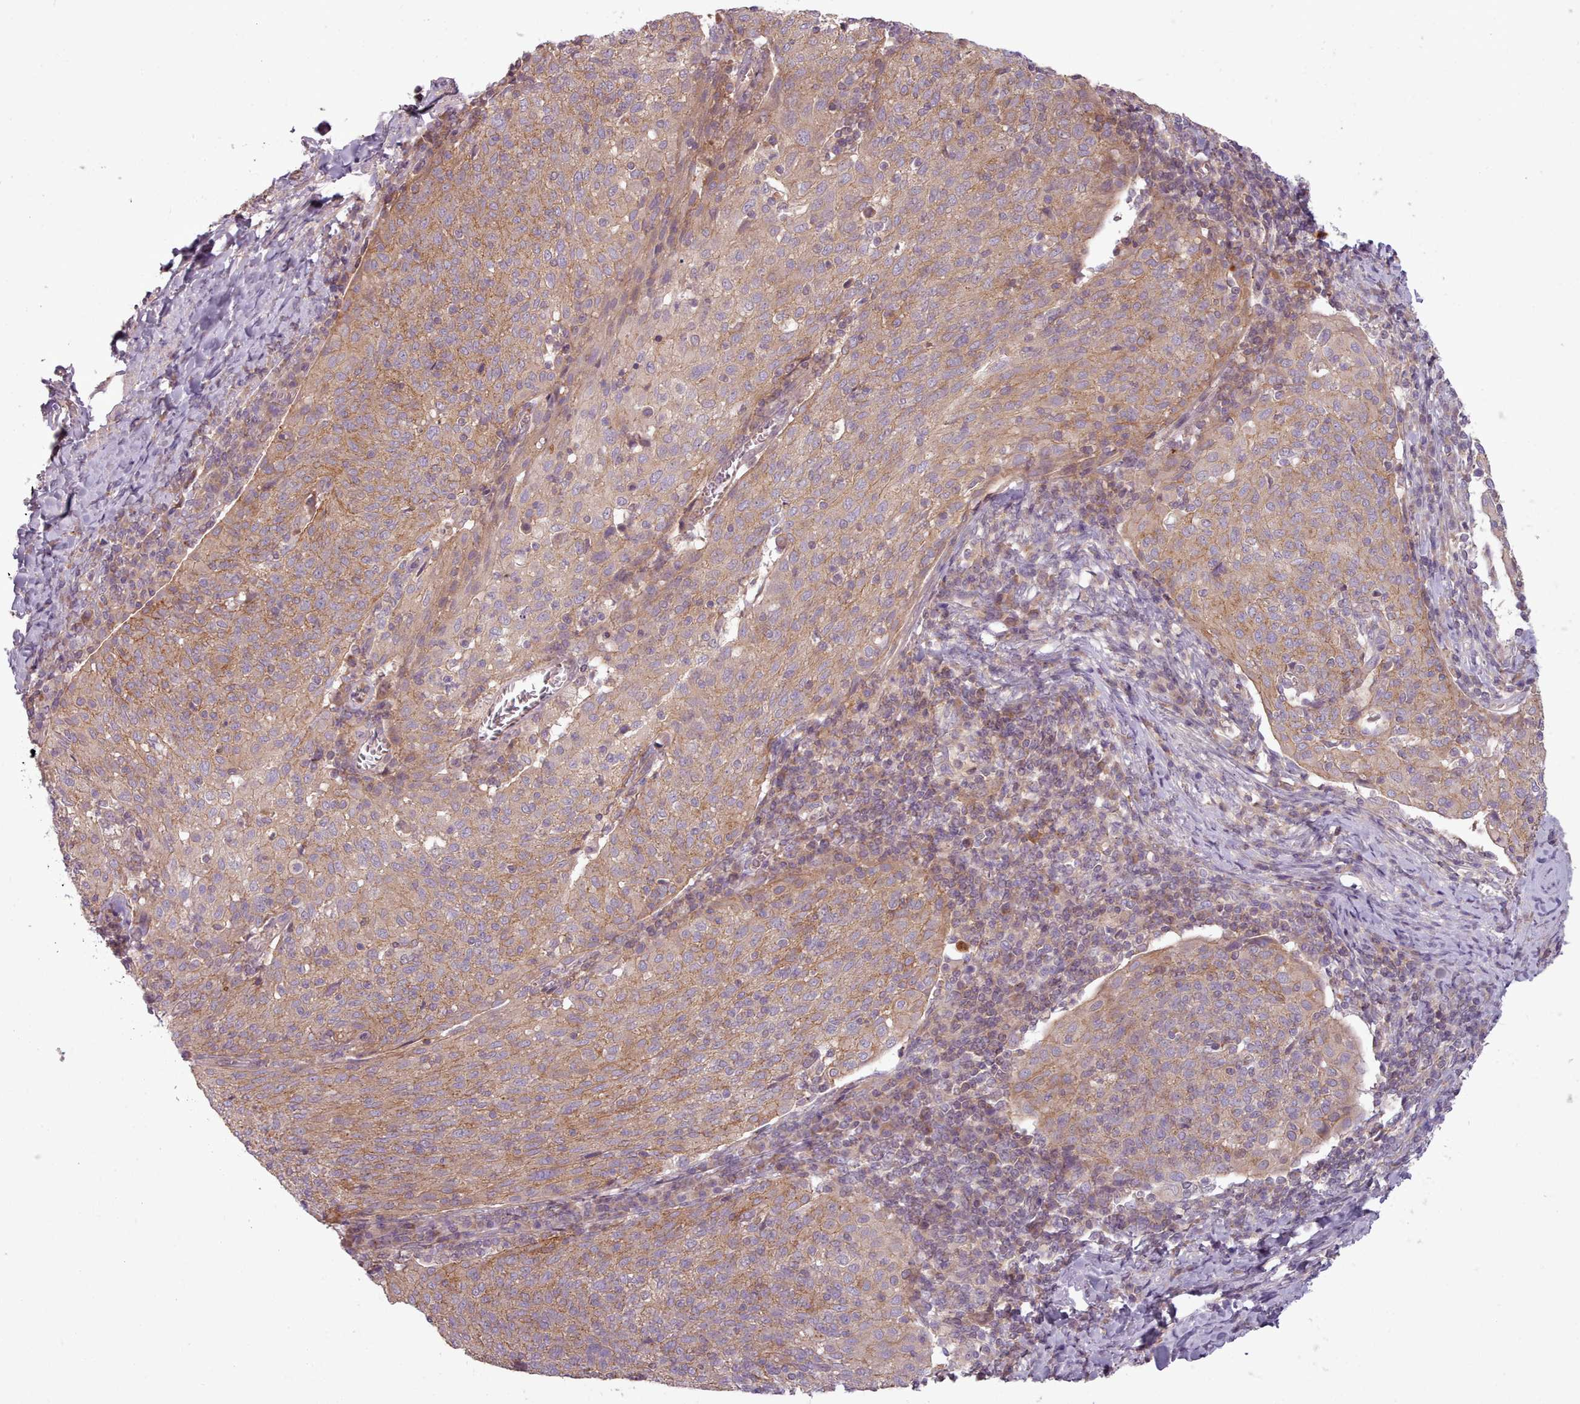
{"staining": {"intensity": "moderate", "quantity": "25%-75%", "location": "cytoplasmic/membranous"}, "tissue": "cervical cancer", "cell_type": "Tumor cells", "image_type": "cancer", "snomed": [{"axis": "morphology", "description": "Squamous cell carcinoma, NOS"}, {"axis": "topography", "description": "Cervix"}], "caption": "Cervical cancer stained for a protein demonstrates moderate cytoplasmic/membranous positivity in tumor cells. (Stains: DAB (3,3'-diaminobenzidine) in brown, nuclei in blue, Microscopy: brightfield microscopy at high magnification).", "gene": "NT5DC2", "patient": {"sex": "female", "age": 52}}